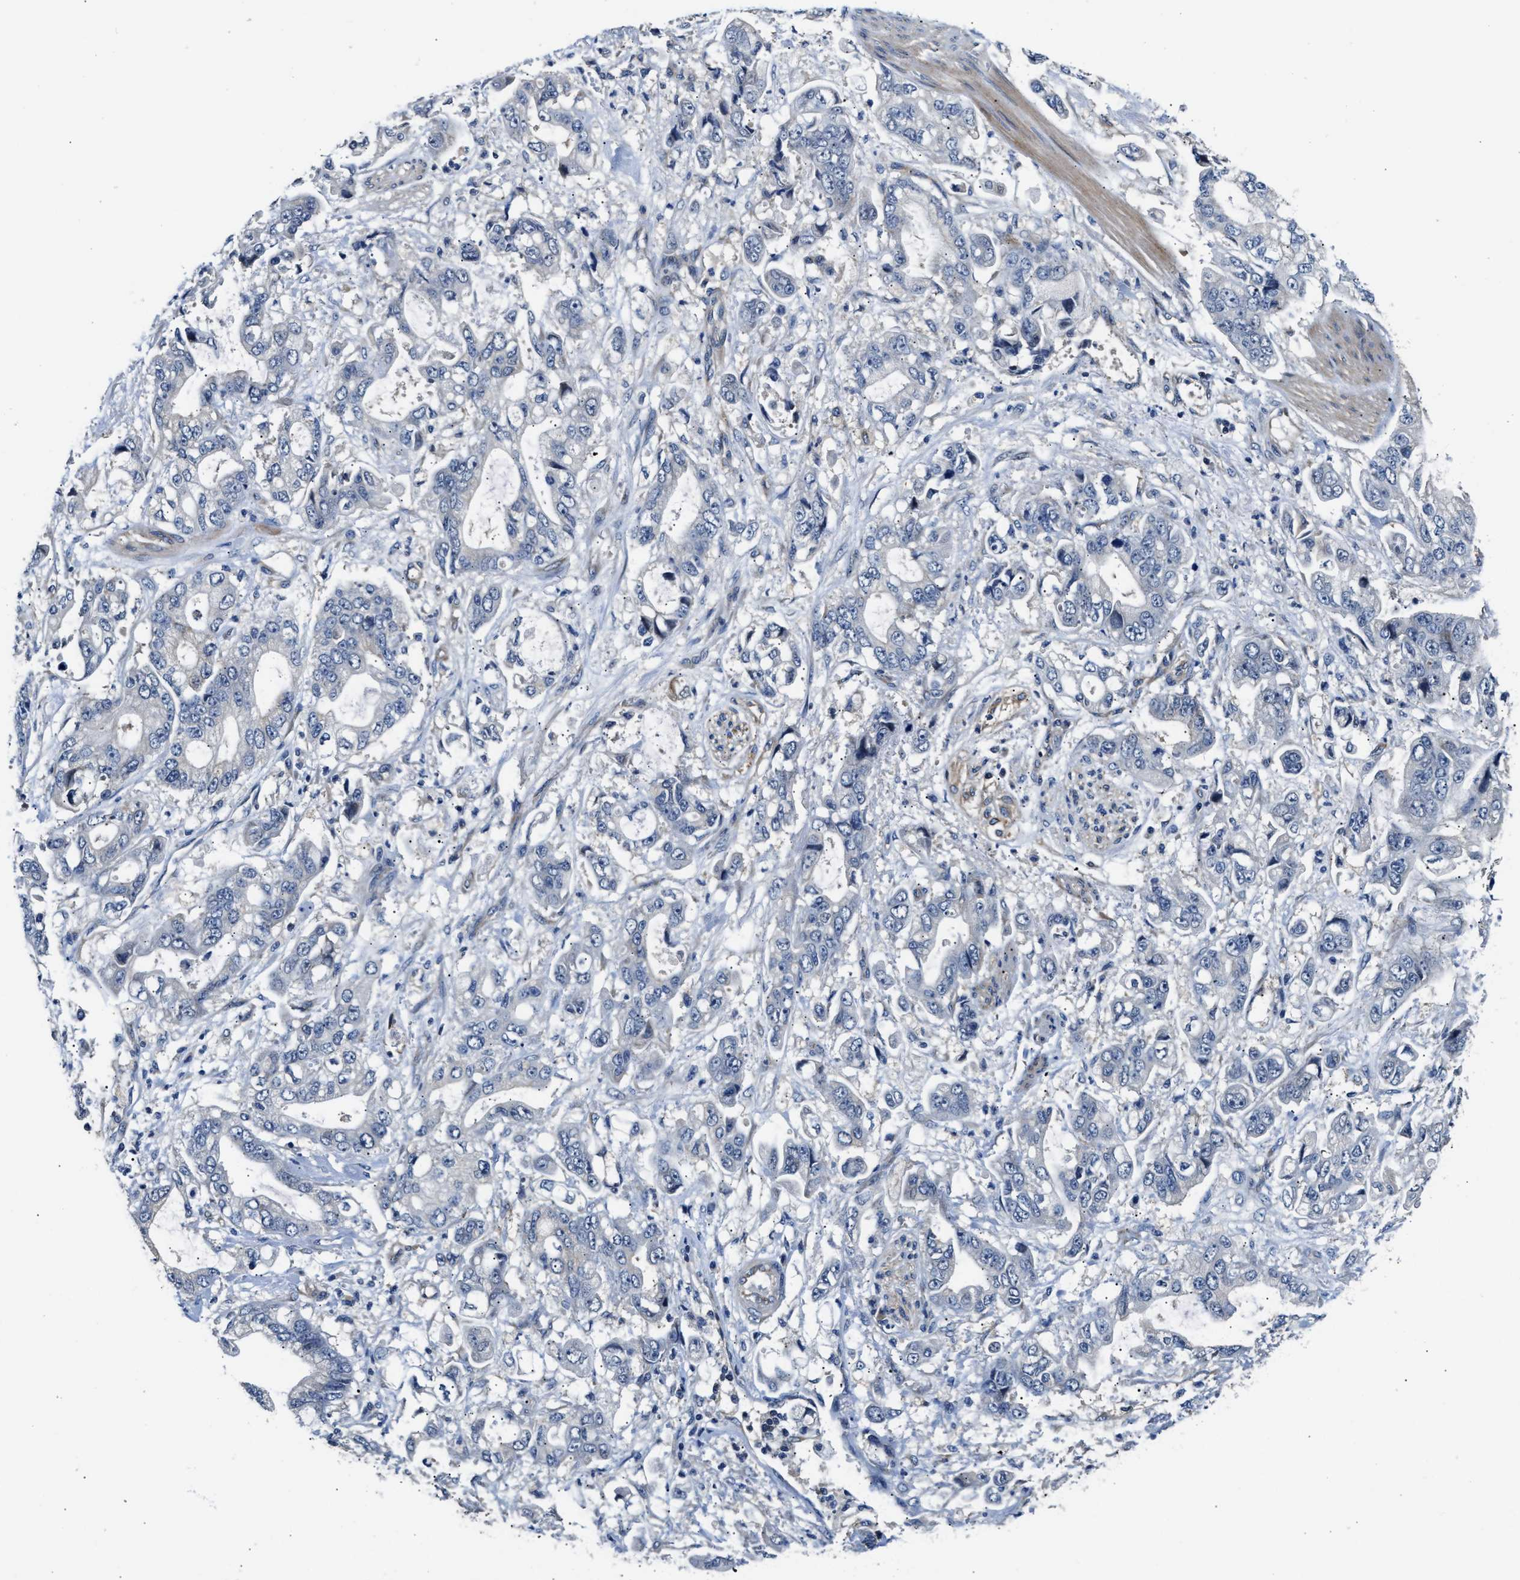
{"staining": {"intensity": "negative", "quantity": "none", "location": "none"}, "tissue": "stomach cancer", "cell_type": "Tumor cells", "image_type": "cancer", "snomed": [{"axis": "morphology", "description": "Normal tissue, NOS"}, {"axis": "morphology", "description": "Adenocarcinoma, NOS"}, {"axis": "topography", "description": "Stomach"}], "caption": "The photomicrograph demonstrates no significant expression in tumor cells of adenocarcinoma (stomach).", "gene": "TEX2", "patient": {"sex": "male", "age": 62}}